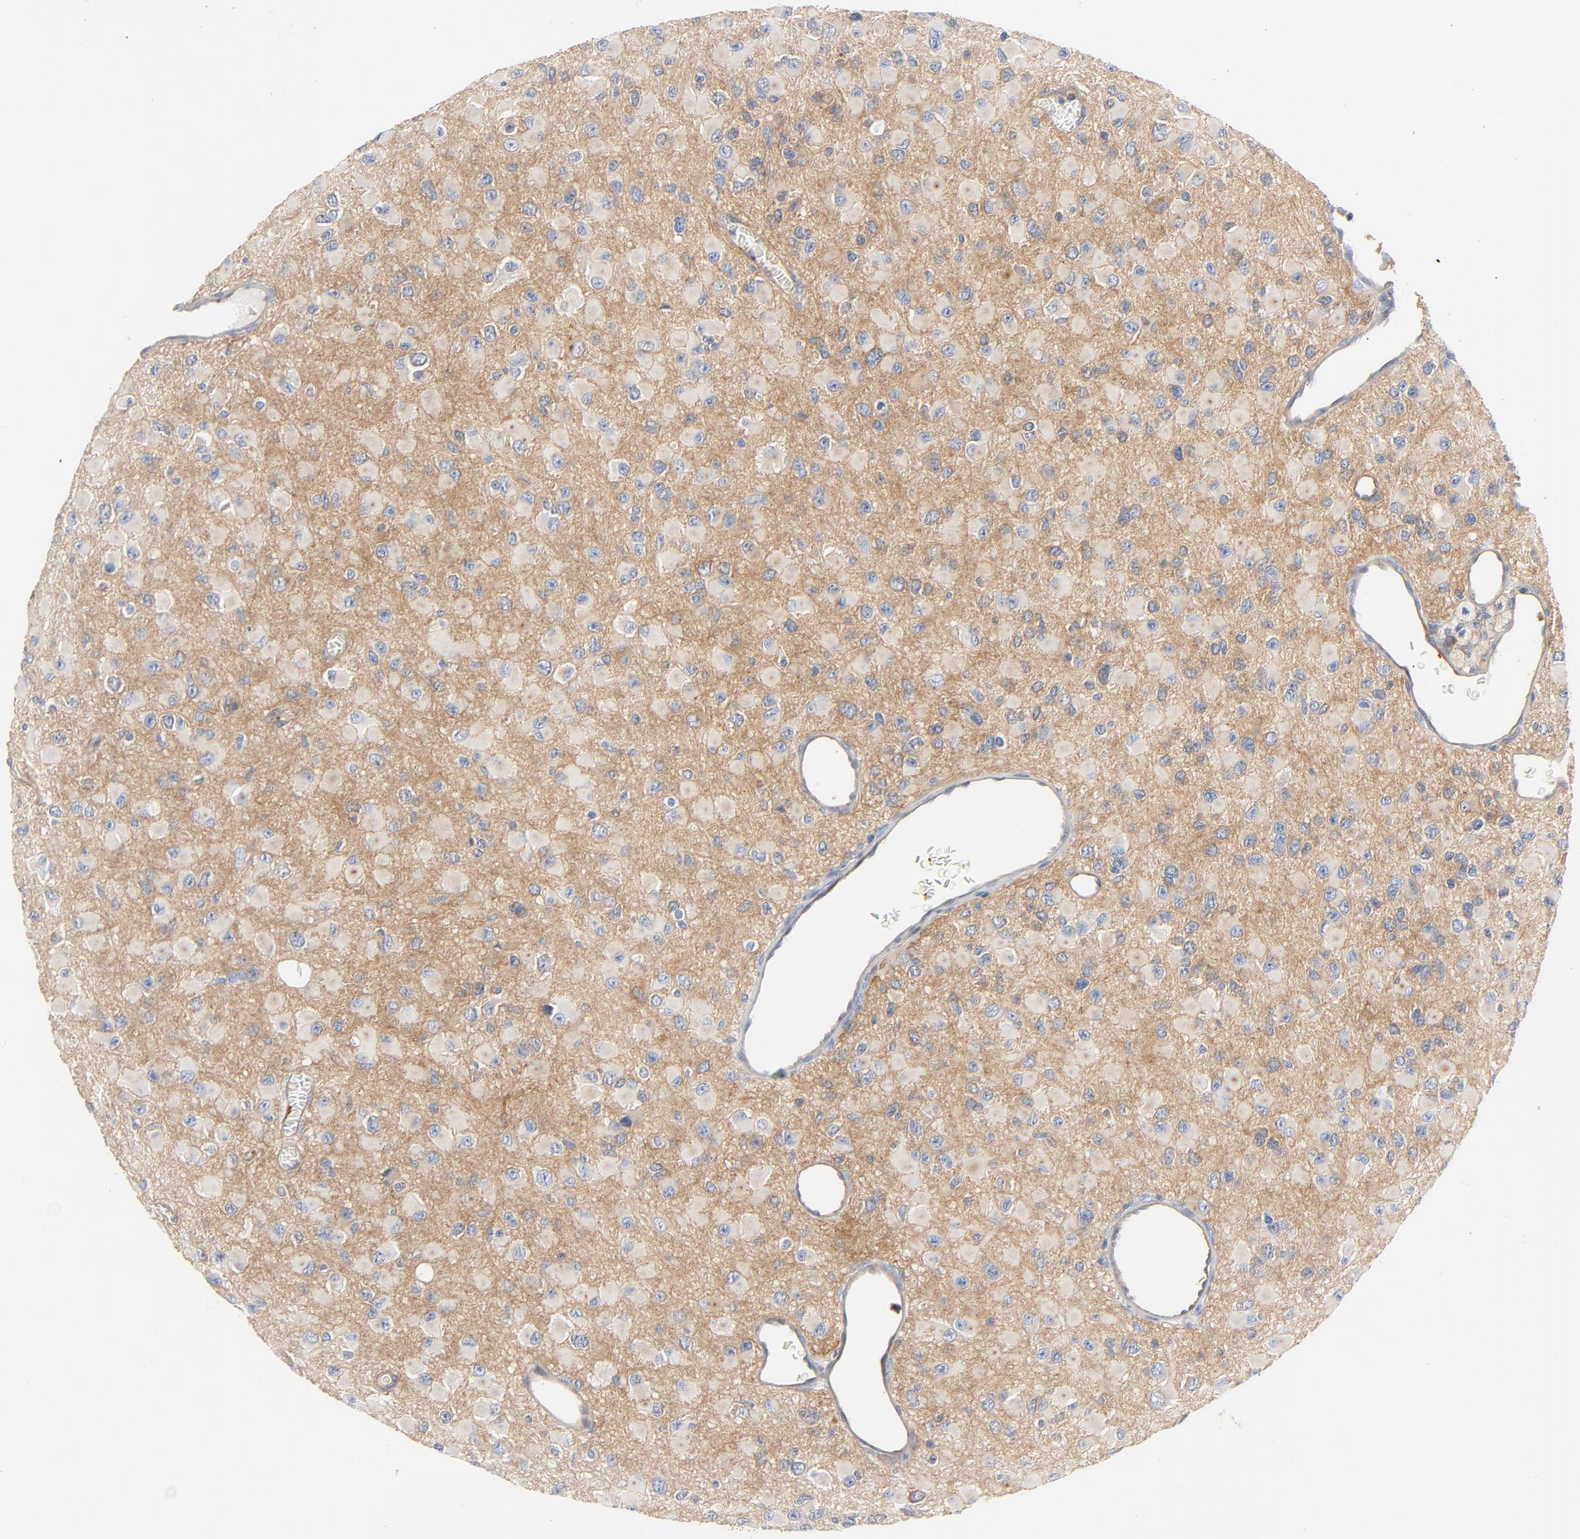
{"staining": {"intensity": "moderate", "quantity": "25%-75%", "location": "cytoplasmic/membranous"}, "tissue": "glioma", "cell_type": "Tumor cells", "image_type": "cancer", "snomed": [{"axis": "morphology", "description": "Glioma, malignant, Low grade"}, {"axis": "topography", "description": "Brain"}], "caption": "The immunohistochemical stain labels moderate cytoplasmic/membranous expression in tumor cells of glioma tissue.", "gene": "SRC", "patient": {"sex": "male", "age": 42}}